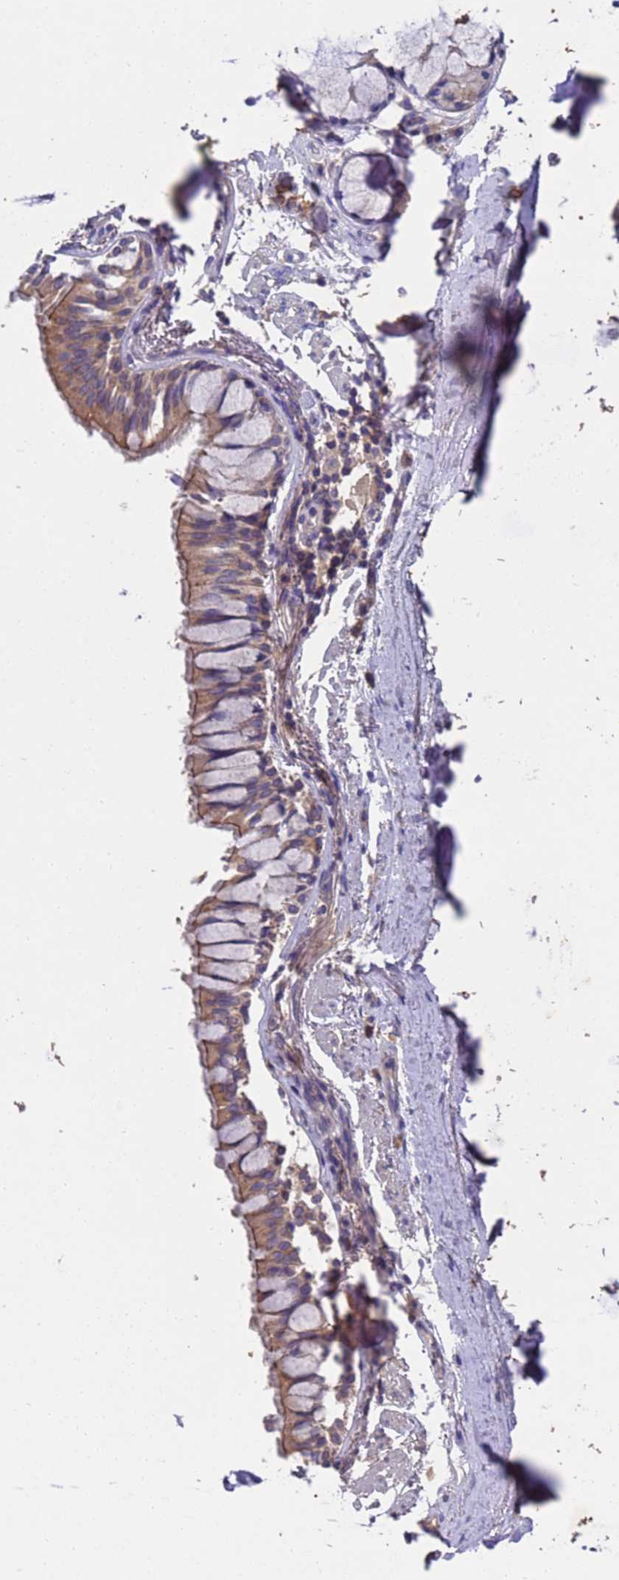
{"staining": {"intensity": "moderate", "quantity": ">75%", "location": "cytoplasmic/membranous"}, "tissue": "bronchus", "cell_type": "Respiratory epithelial cells", "image_type": "normal", "snomed": [{"axis": "morphology", "description": "Normal tissue, NOS"}, {"axis": "topography", "description": "Bronchus"}], "caption": "Moderate cytoplasmic/membranous positivity for a protein is seen in approximately >75% of respiratory epithelial cells of benign bronchus using immunohistochemistry.", "gene": "DCAF12L1", "patient": {"sex": "male", "age": 70}}